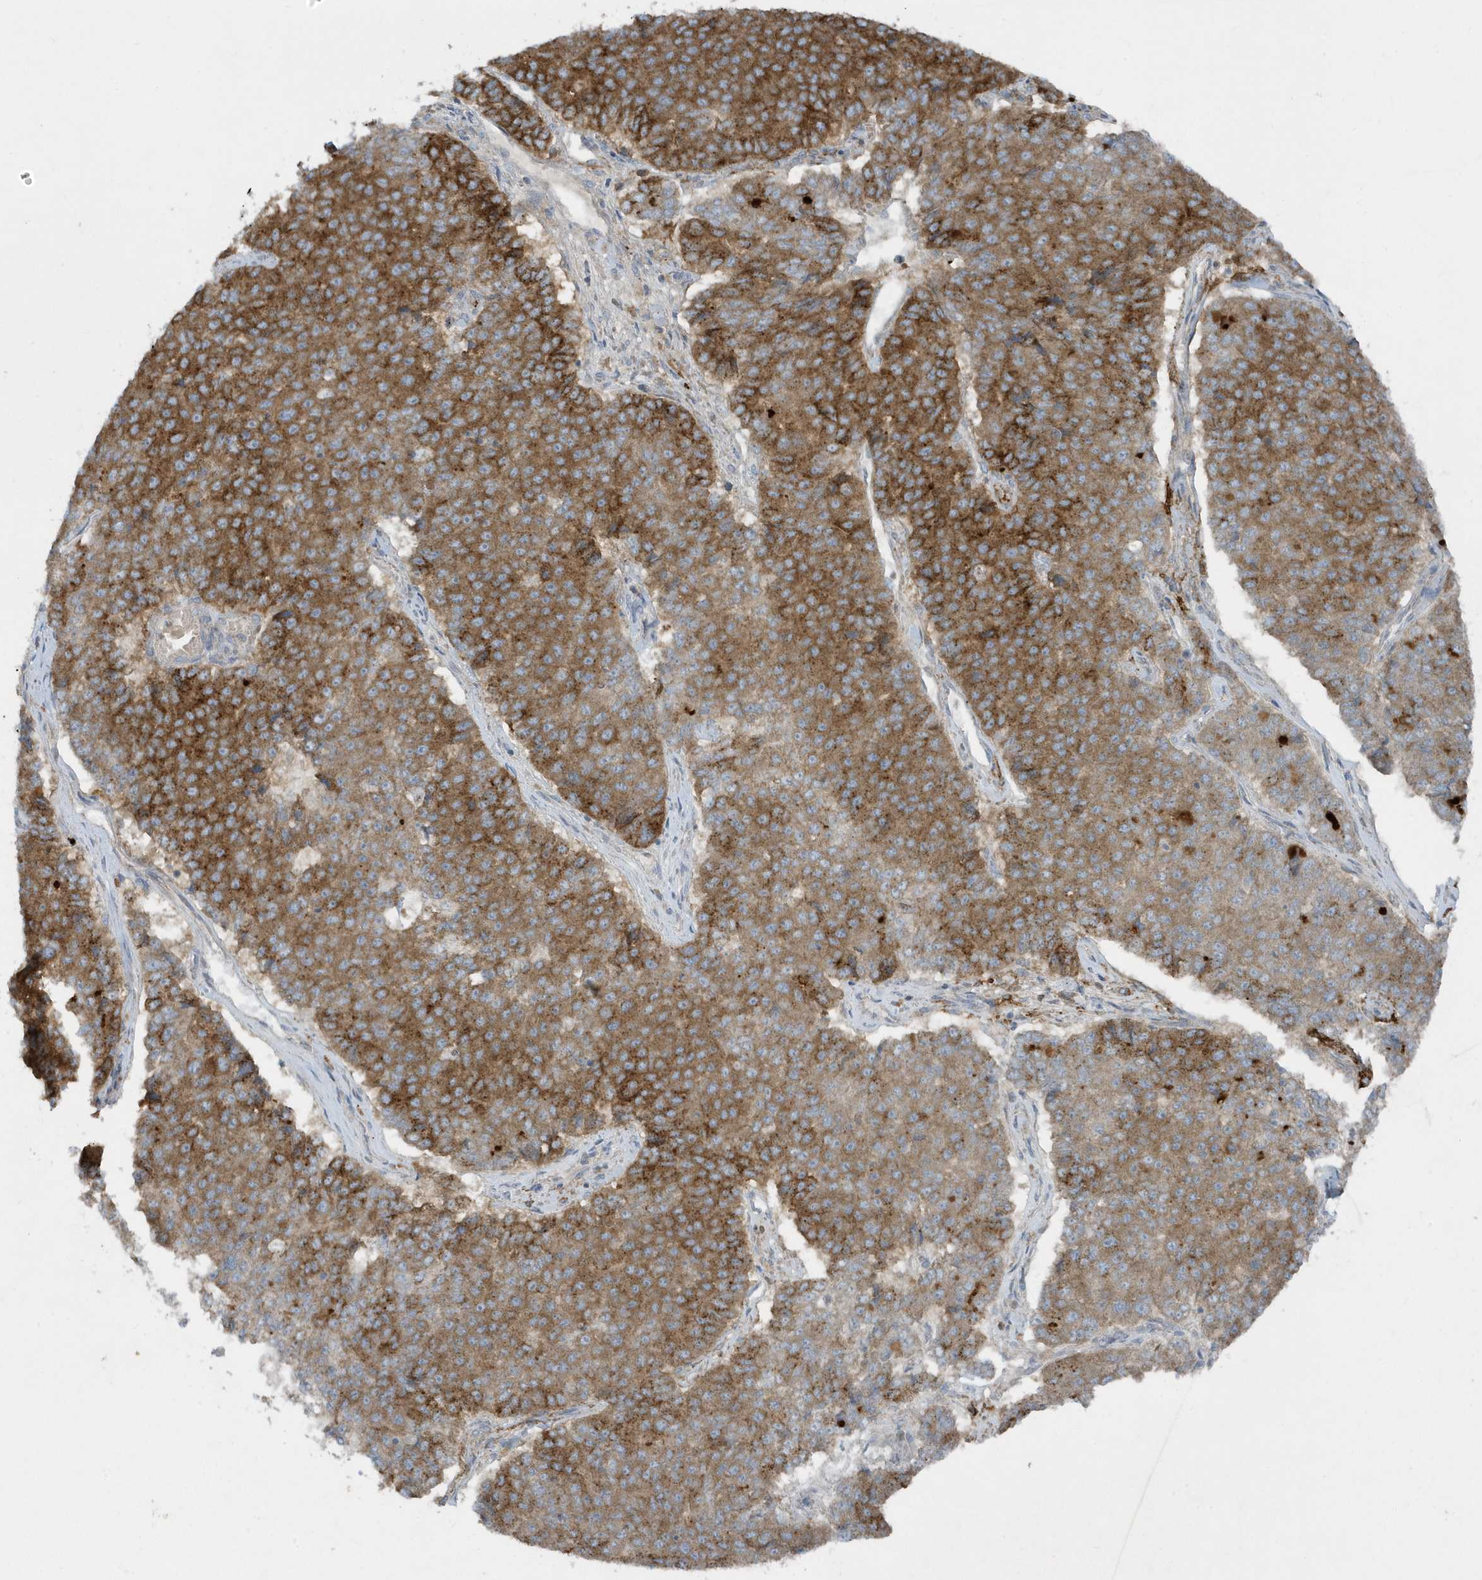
{"staining": {"intensity": "strong", "quantity": "25%-75%", "location": "cytoplasmic/membranous"}, "tissue": "pancreatic cancer", "cell_type": "Tumor cells", "image_type": "cancer", "snomed": [{"axis": "morphology", "description": "Adenocarcinoma, NOS"}, {"axis": "topography", "description": "Pancreas"}], "caption": "Adenocarcinoma (pancreatic) stained with IHC displays strong cytoplasmic/membranous expression in about 25%-75% of tumor cells.", "gene": "SLC38A2", "patient": {"sex": "male", "age": 50}}